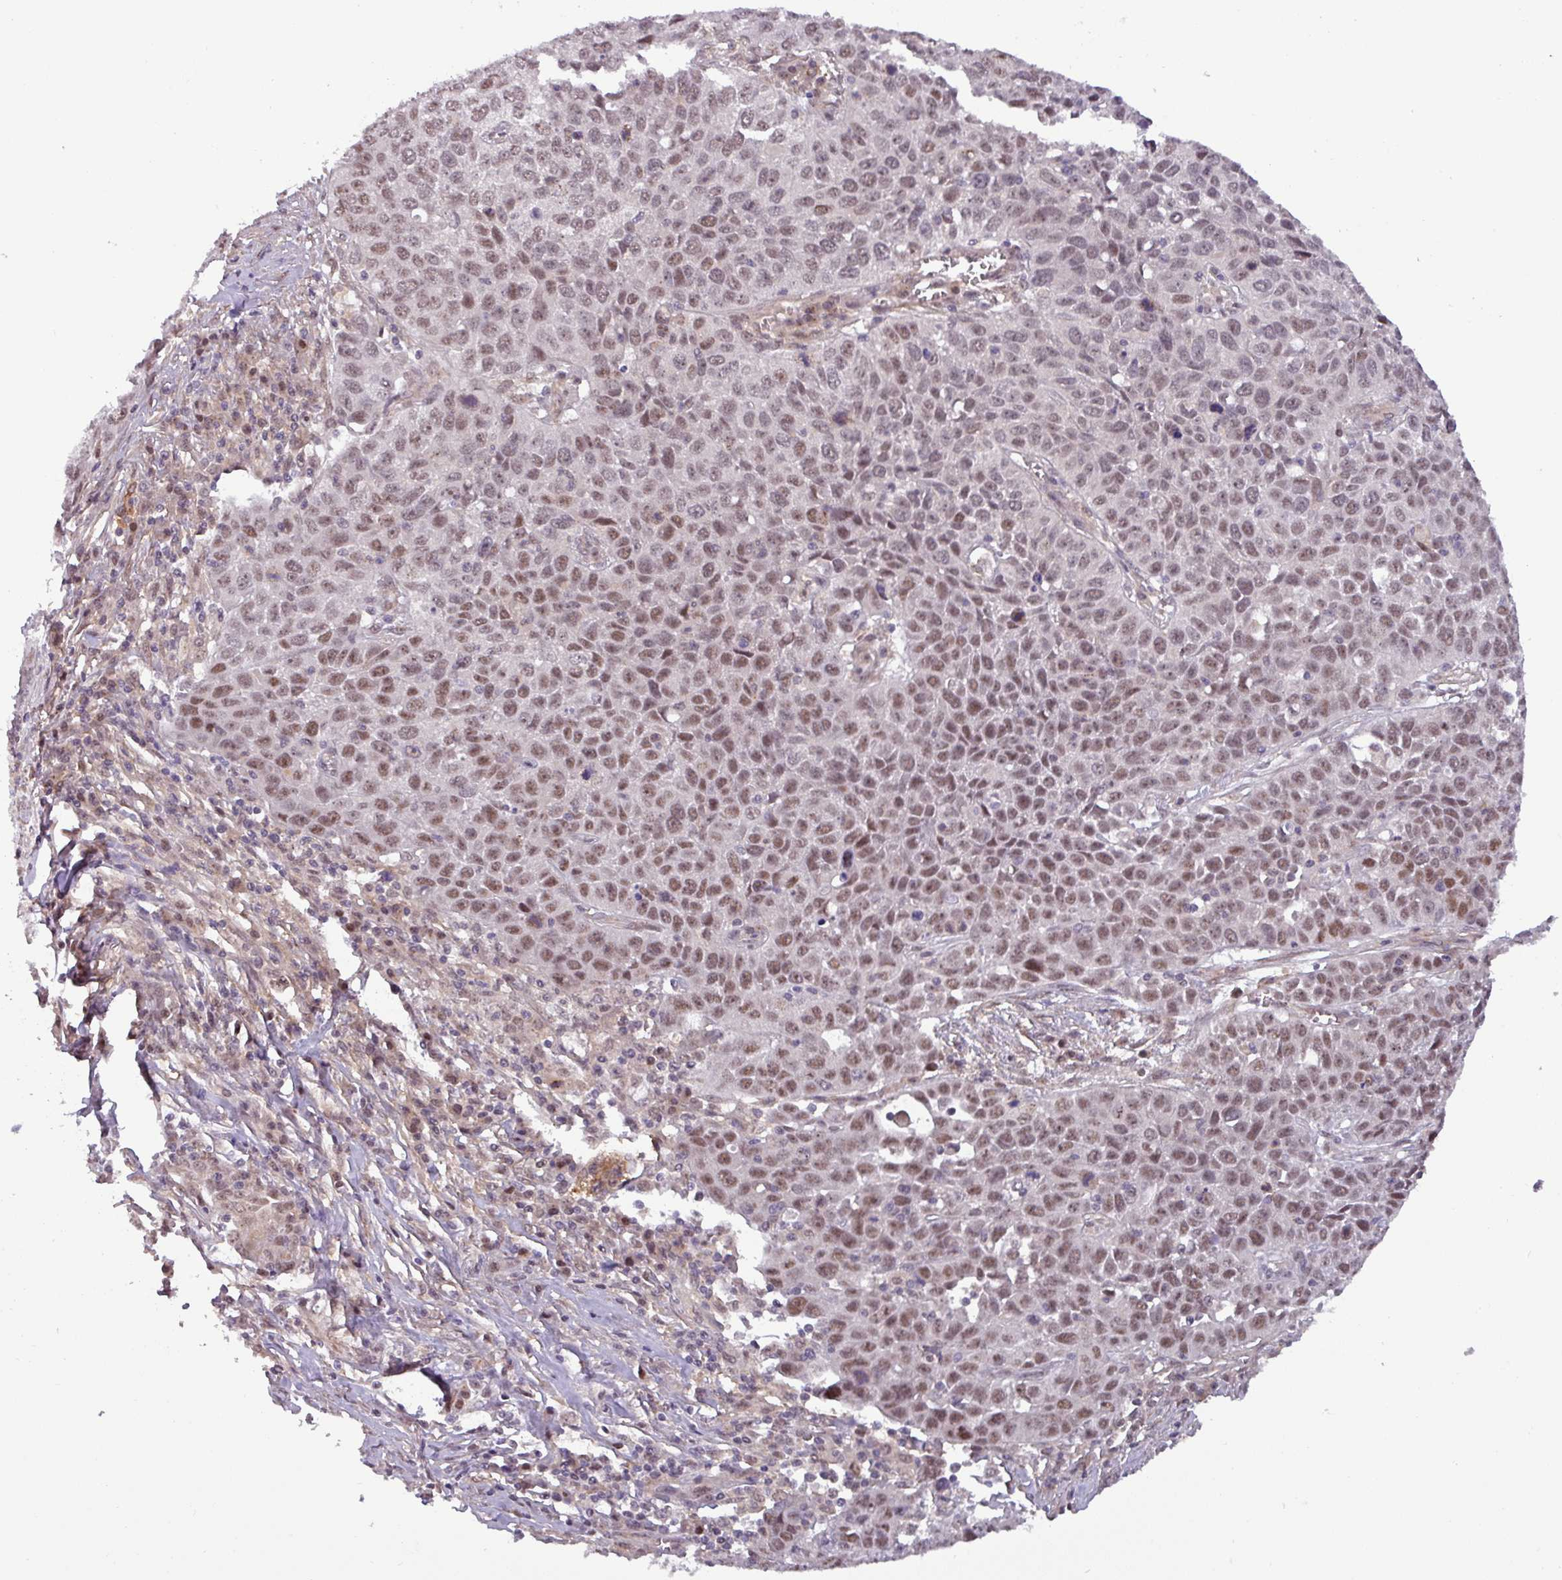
{"staining": {"intensity": "weak", "quantity": ">75%", "location": "nuclear"}, "tissue": "lung cancer", "cell_type": "Tumor cells", "image_type": "cancer", "snomed": [{"axis": "morphology", "description": "Squamous cell carcinoma, NOS"}, {"axis": "topography", "description": "Lung"}], "caption": "Protein analysis of lung squamous cell carcinoma tissue exhibits weak nuclear positivity in about >75% of tumor cells. The staining was performed using DAB to visualize the protein expression in brown, while the nuclei were stained in blue with hematoxylin (Magnification: 20x).", "gene": "NPFFR1", "patient": {"sex": "male", "age": 76}}